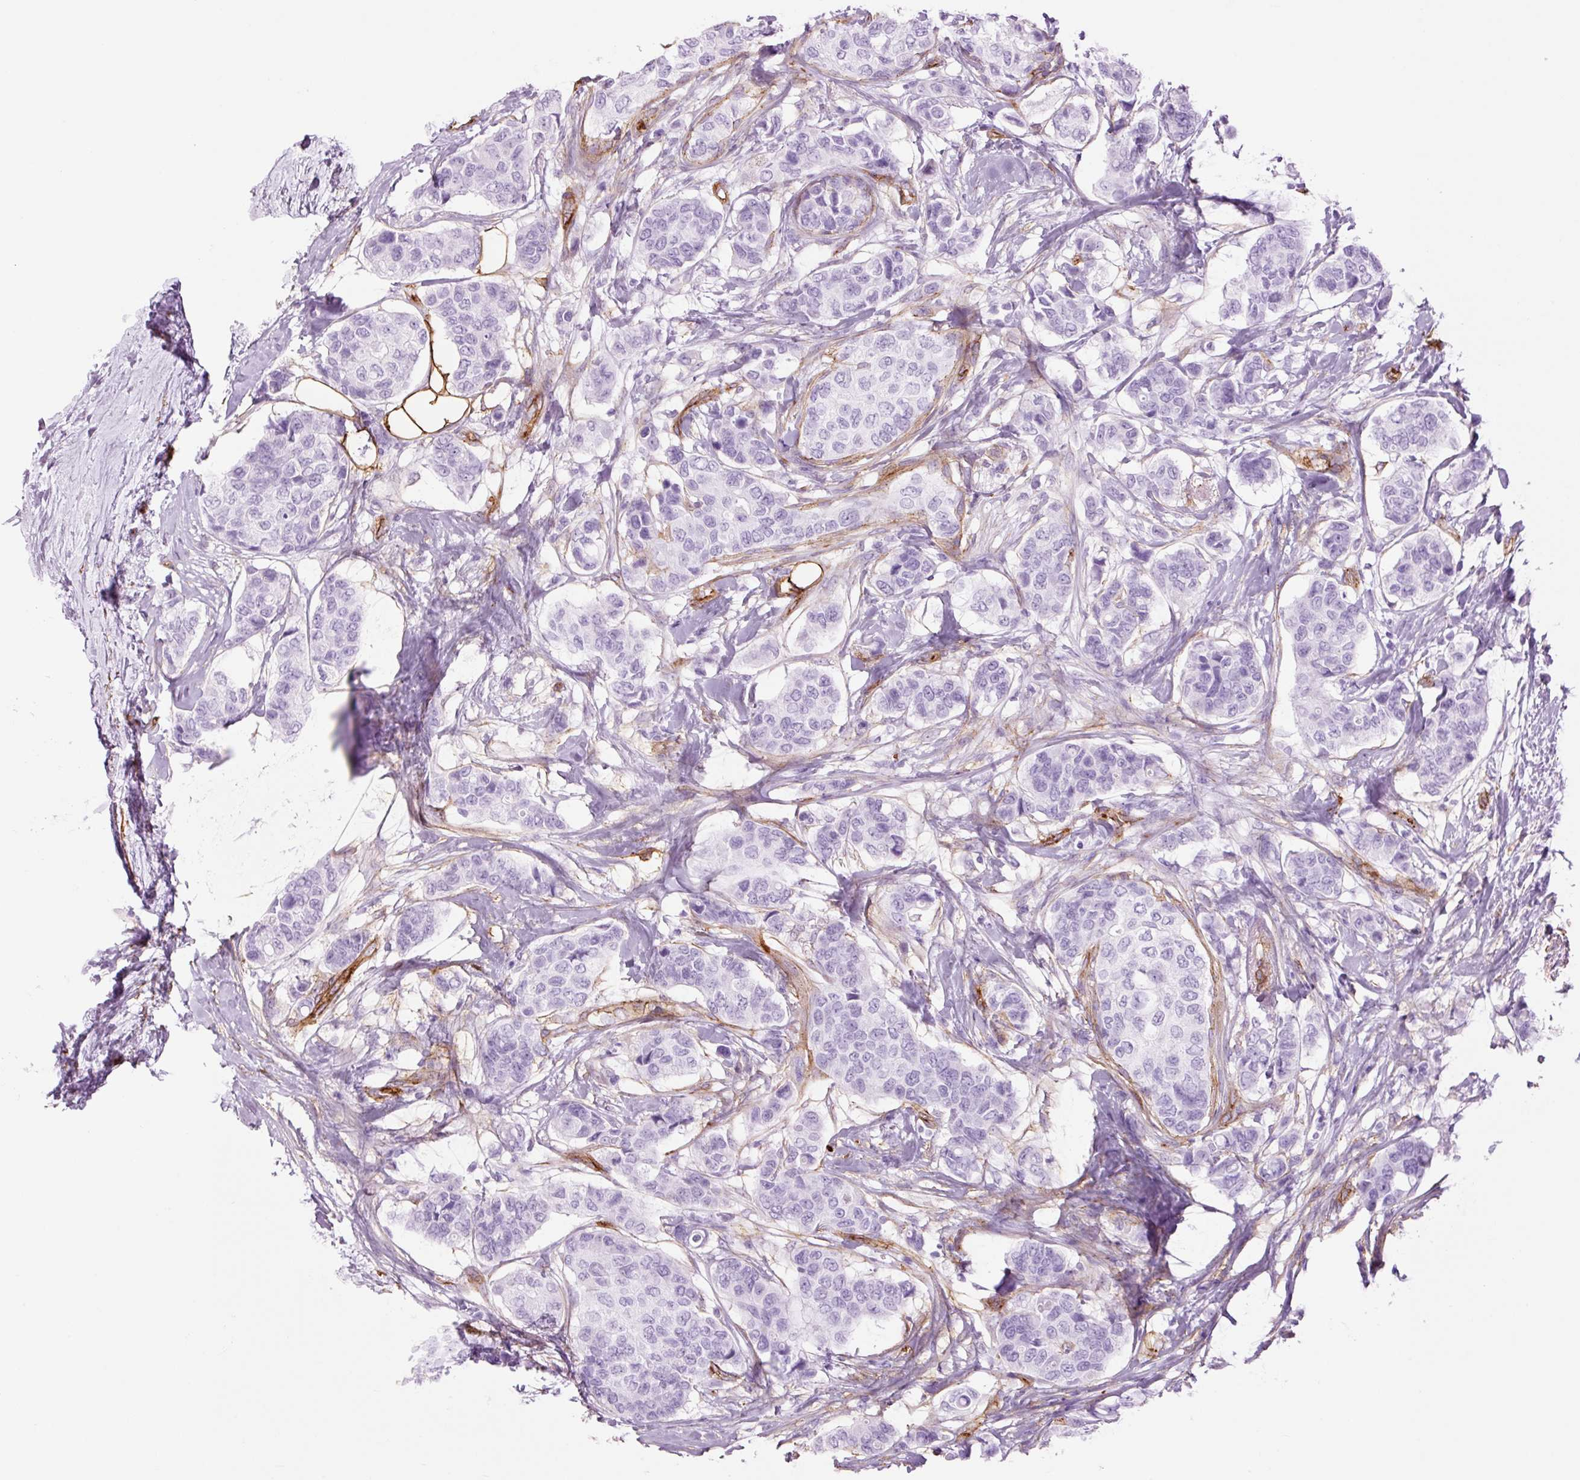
{"staining": {"intensity": "negative", "quantity": "none", "location": "none"}, "tissue": "breast cancer", "cell_type": "Tumor cells", "image_type": "cancer", "snomed": [{"axis": "morphology", "description": "Lobular carcinoma"}, {"axis": "topography", "description": "Breast"}], "caption": "The immunohistochemistry (IHC) image has no significant staining in tumor cells of breast cancer (lobular carcinoma) tissue. (DAB immunohistochemistry with hematoxylin counter stain).", "gene": "CAV1", "patient": {"sex": "female", "age": 51}}